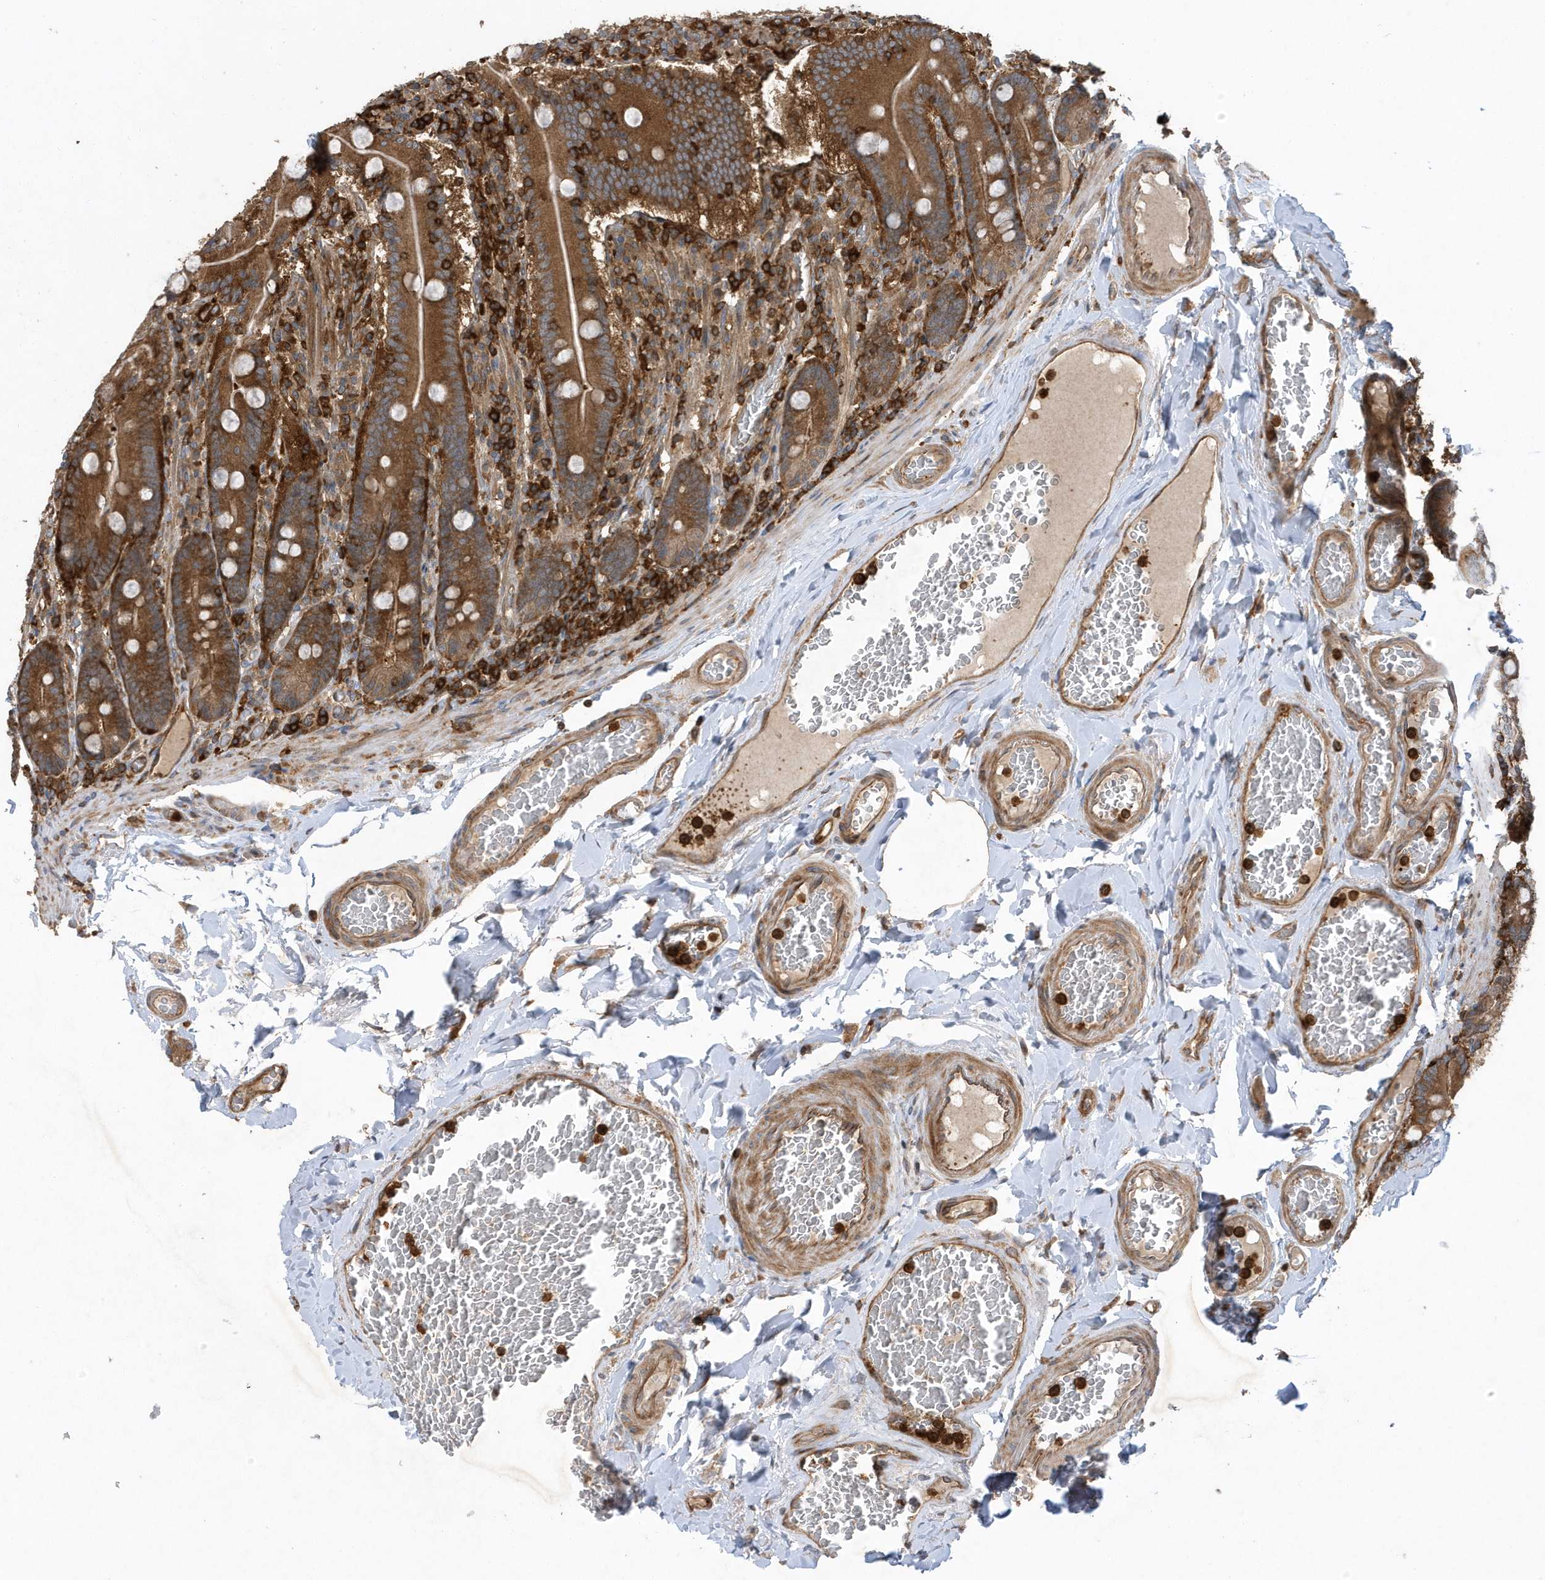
{"staining": {"intensity": "strong", "quantity": ">75%", "location": "cytoplasmic/membranous"}, "tissue": "duodenum", "cell_type": "Glandular cells", "image_type": "normal", "snomed": [{"axis": "morphology", "description": "Normal tissue, NOS"}, {"axis": "topography", "description": "Duodenum"}], "caption": "Immunohistochemistry histopathology image of benign human duodenum stained for a protein (brown), which displays high levels of strong cytoplasmic/membranous staining in approximately >75% of glandular cells.", "gene": "LAPTM4A", "patient": {"sex": "female", "age": 62}}